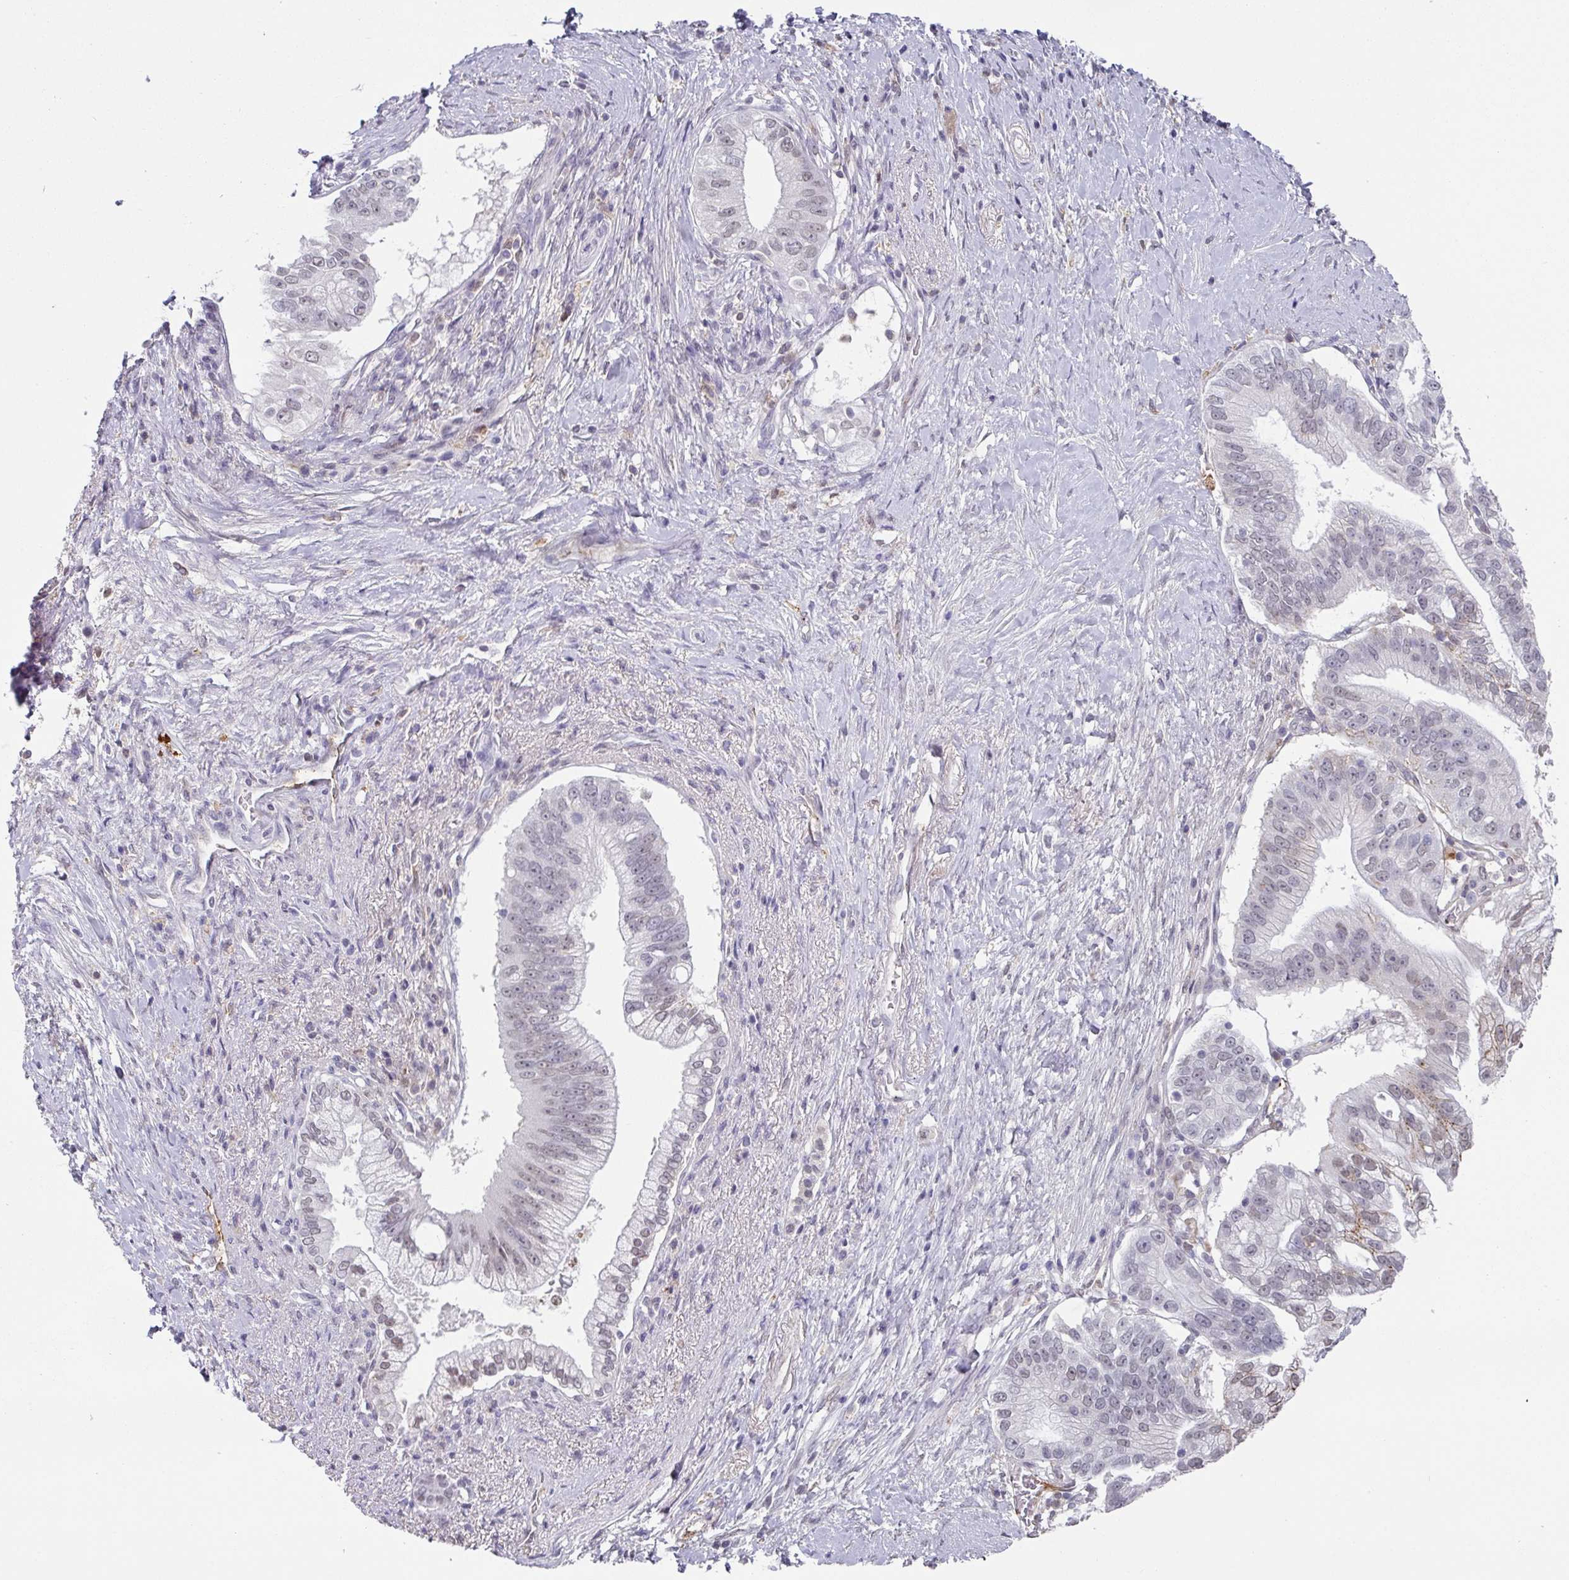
{"staining": {"intensity": "weak", "quantity": "25%-75%", "location": "nuclear"}, "tissue": "pancreatic cancer", "cell_type": "Tumor cells", "image_type": "cancer", "snomed": [{"axis": "morphology", "description": "Adenocarcinoma, NOS"}, {"axis": "topography", "description": "Pancreas"}], "caption": "Immunohistochemical staining of pancreatic cancer exhibits weak nuclear protein positivity in about 25%-75% of tumor cells.", "gene": "C1QB", "patient": {"sex": "male", "age": 70}}